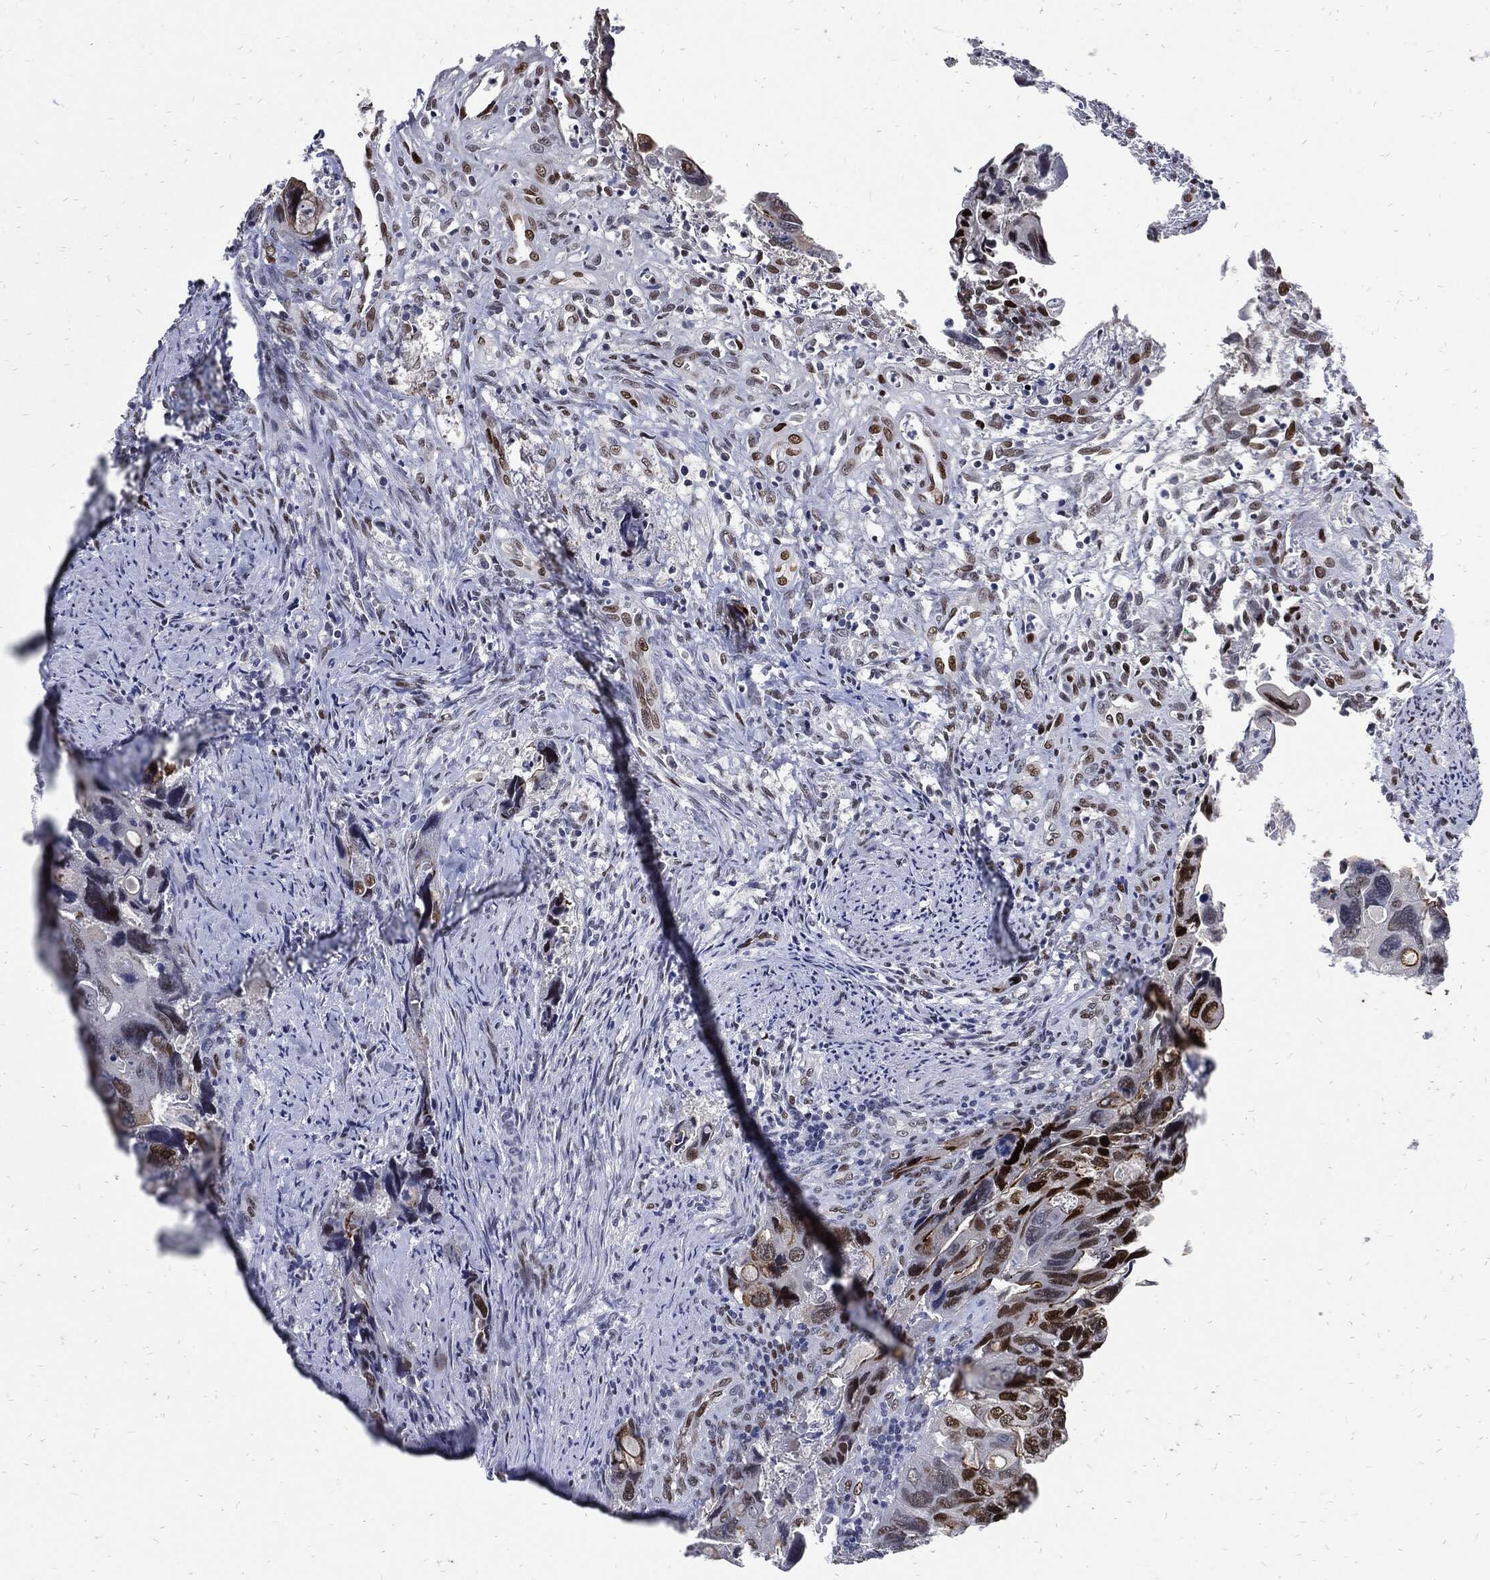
{"staining": {"intensity": "strong", "quantity": "<25%", "location": "nuclear"}, "tissue": "colorectal cancer", "cell_type": "Tumor cells", "image_type": "cancer", "snomed": [{"axis": "morphology", "description": "Adenocarcinoma, NOS"}, {"axis": "topography", "description": "Rectum"}], "caption": "Protein positivity by immunohistochemistry demonstrates strong nuclear staining in about <25% of tumor cells in colorectal adenocarcinoma. The staining was performed using DAB, with brown indicating positive protein expression. Nuclei are stained blue with hematoxylin.", "gene": "JUN", "patient": {"sex": "male", "age": 62}}